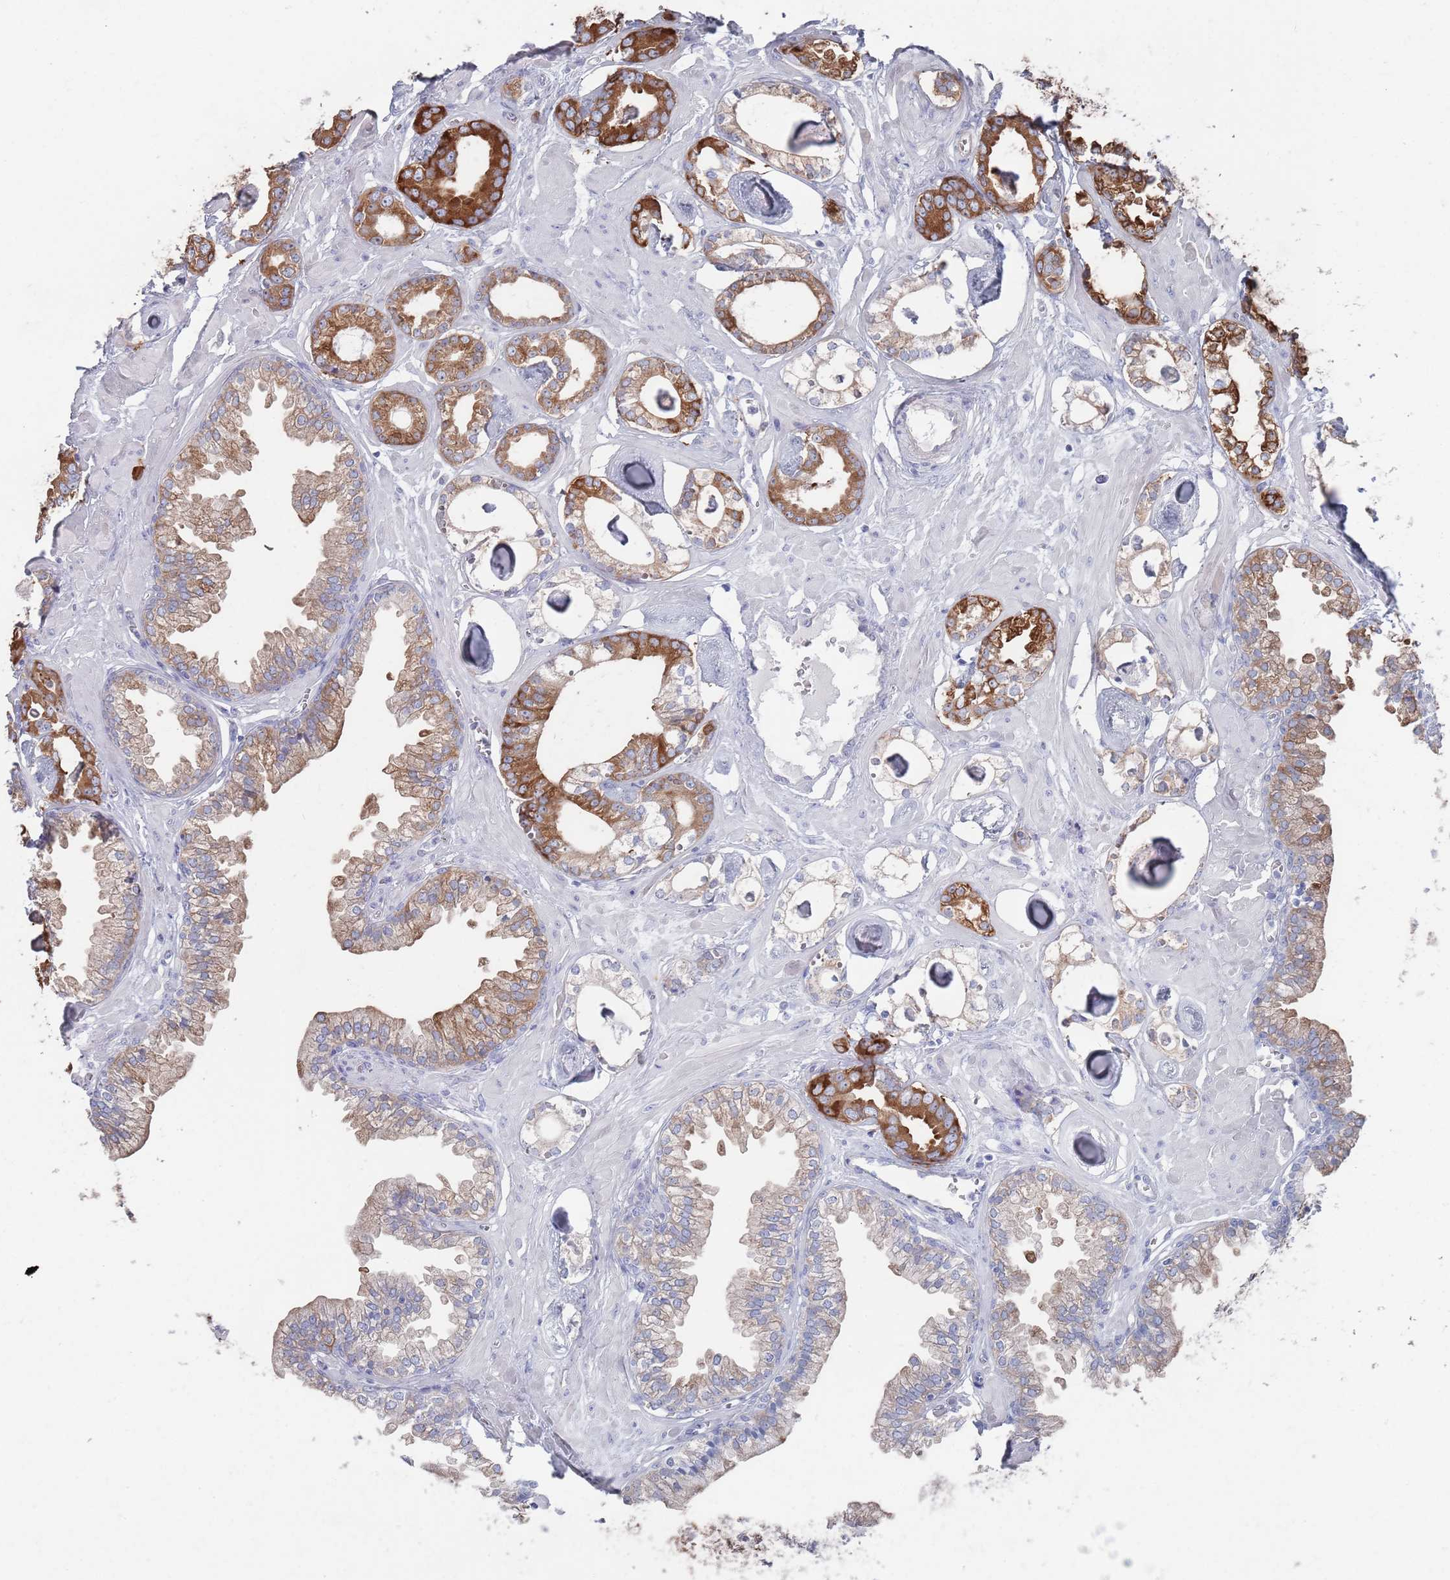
{"staining": {"intensity": "strong", "quantity": ">75%", "location": "cytoplasmic/membranous"}, "tissue": "prostate cancer", "cell_type": "Tumor cells", "image_type": "cancer", "snomed": [{"axis": "morphology", "description": "Adenocarcinoma, Low grade"}, {"axis": "topography", "description": "Prostate"}], "caption": "Tumor cells reveal strong cytoplasmic/membranous staining in approximately >75% of cells in prostate cancer.", "gene": "TMCO3", "patient": {"sex": "male", "age": 60}}